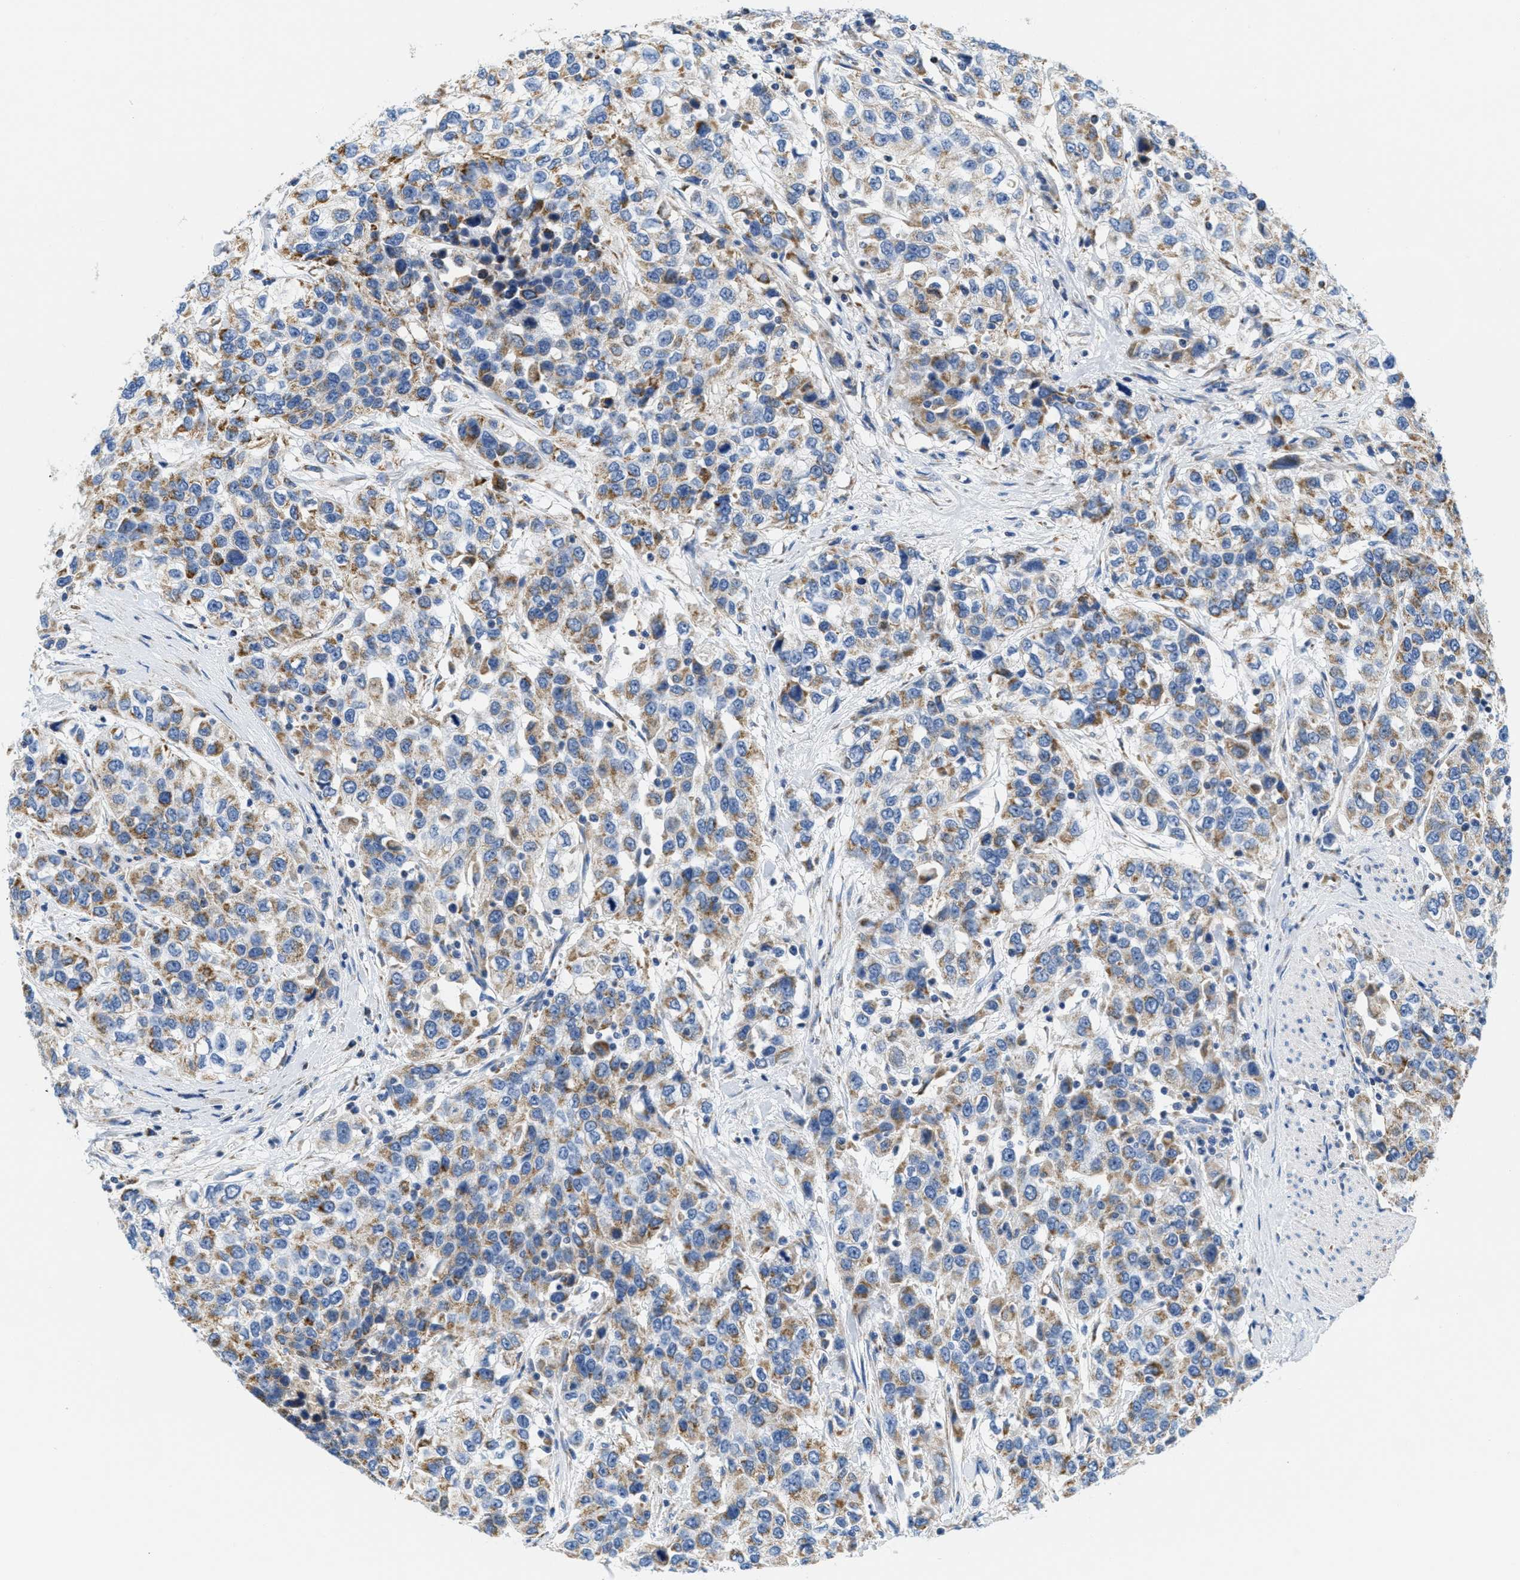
{"staining": {"intensity": "moderate", "quantity": ">75%", "location": "cytoplasmic/membranous"}, "tissue": "urothelial cancer", "cell_type": "Tumor cells", "image_type": "cancer", "snomed": [{"axis": "morphology", "description": "Urothelial carcinoma, High grade"}, {"axis": "topography", "description": "Urinary bladder"}], "caption": "Brown immunohistochemical staining in urothelial cancer demonstrates moderate cytoplasmic/membranous staining in about >75% of tumor cells.", "gene": "KCNJ5", "patient": {"sex": "female", "age": 80}}